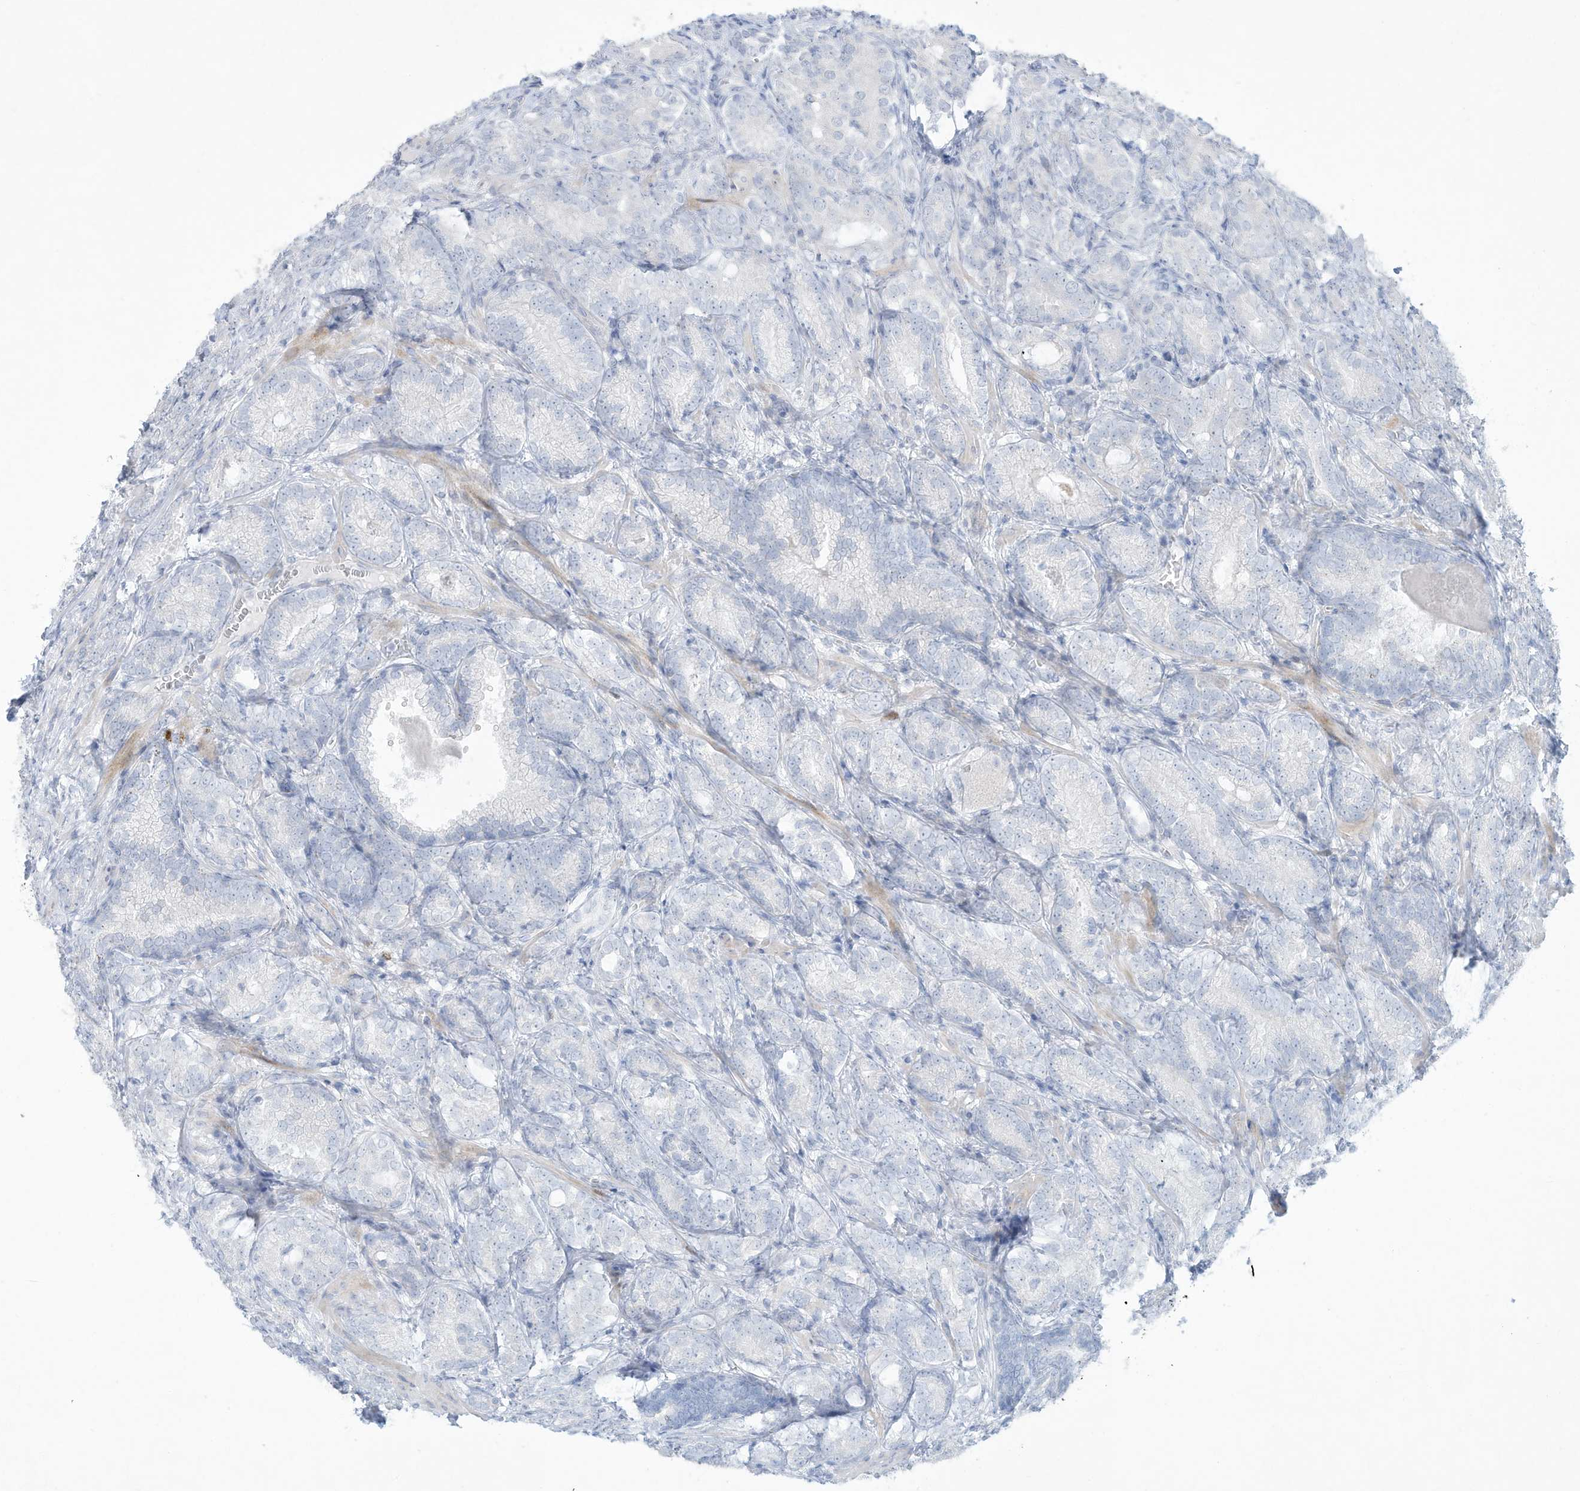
{"staining": {"intensity": "negative", "quantity": "none", "location": "none"}, "tissue": "prostate cancer", "cell_type": "Tumor cells", "image_type": "cancer", "snomed": [{"axis": "morphology", "description": "Adenocarcinoma, High grade"}, {"axis": "topography", "description": "Prostate"}], "caption": "High power microscopy photomicrograph of an IHC image of high-grade adenocarcinoma (prostate), revealing no significant expression in tumor cells. (Stains: DAB IHC with hematoxylin counter stain, Microscopy: brightfield microscopy at high magnification).", "gene": "PAX6", "patient": {"sex": "male", "age": 66}}